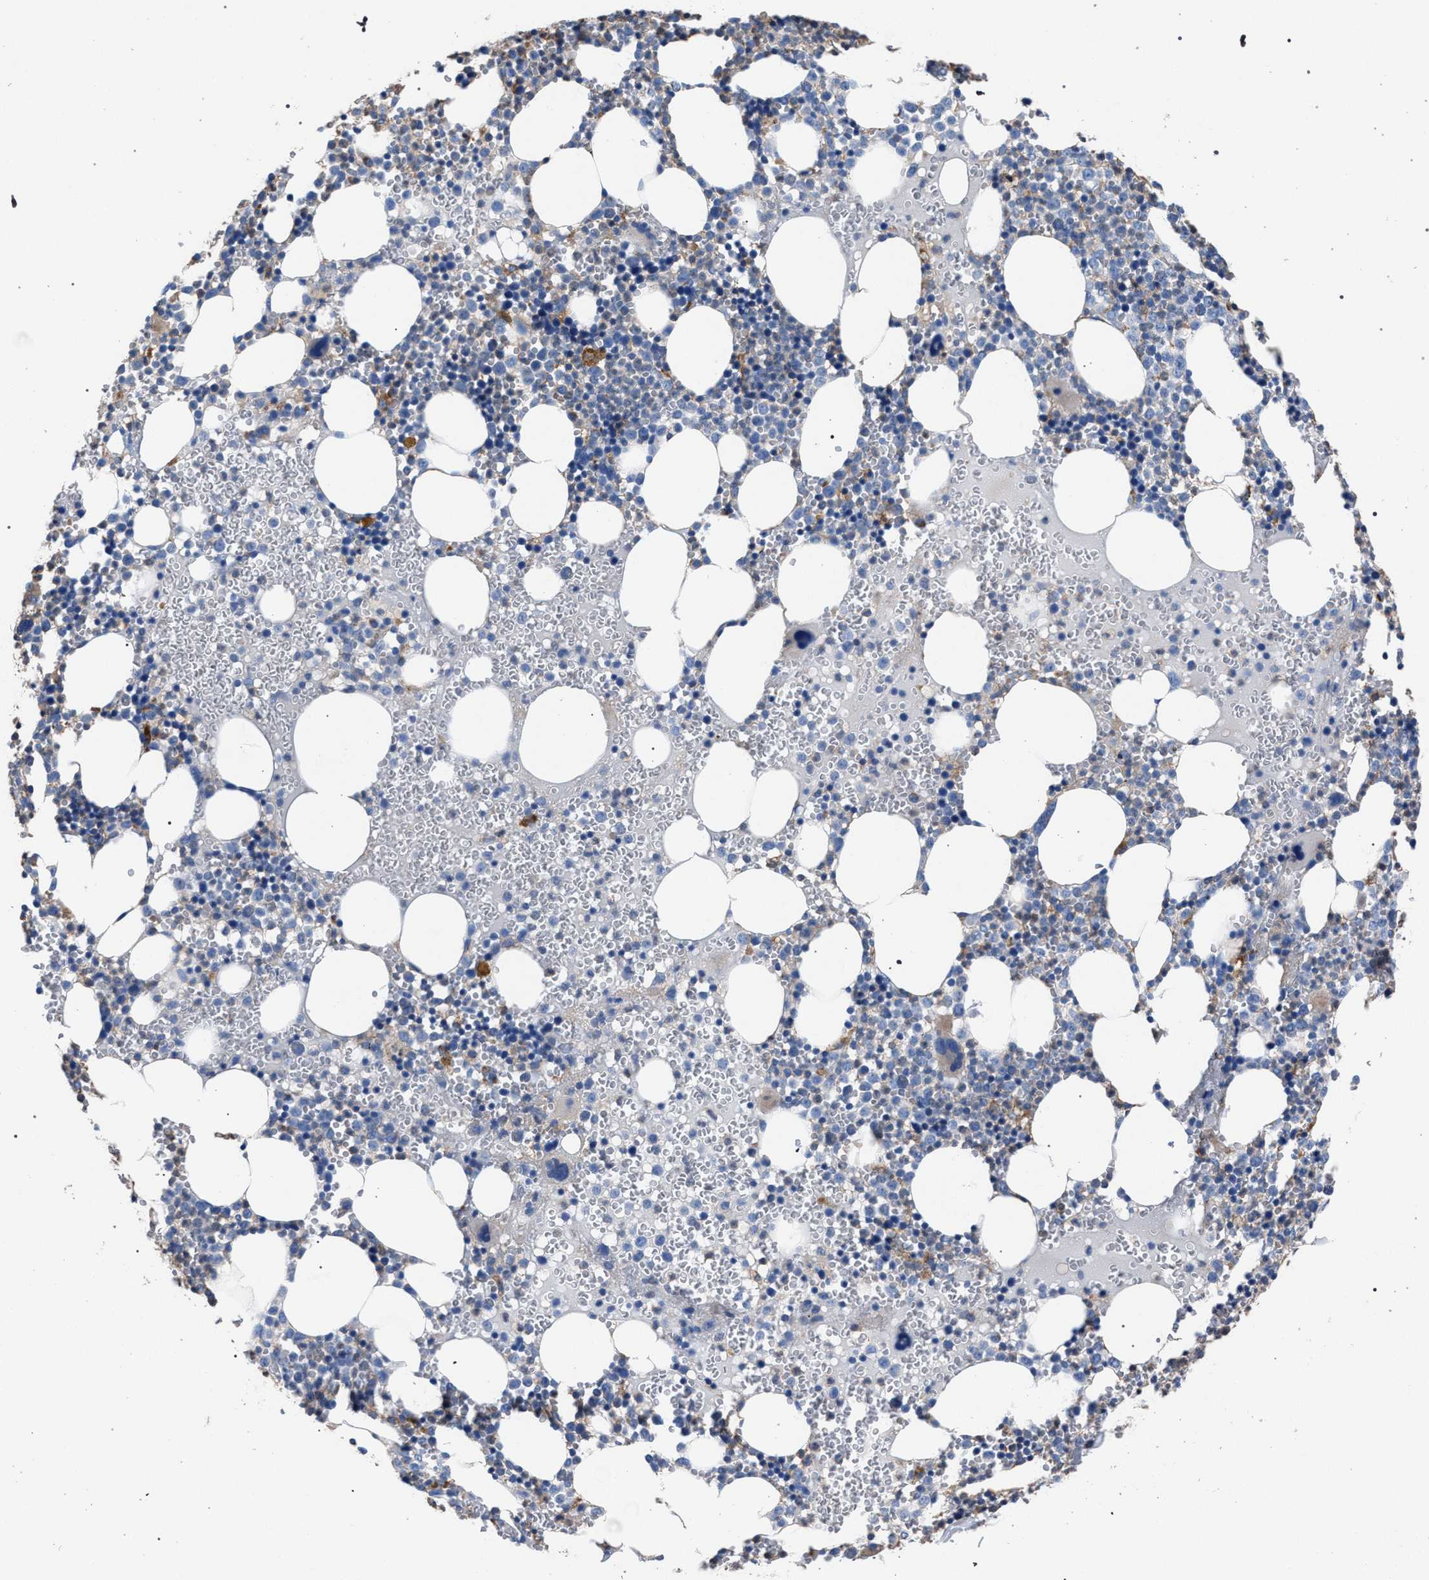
{"staining": {"intensity": "weak", "quantity": "<25%", "location": "cytoplasmic/membranous"}, "tissue": "bone marrow", "cell_type": "Hematopoietic cells", "image_type": "normal", "snomed": [{"axis": "morphology", "description": "Normal tissue, NOS"}, {"axis": "morphology", "description": "Inflammation, NOS"}, {"axis": "topography", "description": "Bone marrow"}], "caption": "DAB (3,3'-diaminobenzidine) immunohistochemical staining of benign bone marrow displays no significant staining in hematopoietic cells. (Stains: DAB (3,3'-diaminobenzidine) immunohistochemistry (IHC) with hematoxylin counter stain, Microscopy: brightfield microscopy at high magnification).", "gene": "ATP6V0A1", "patient": {"sex": "female", "age": 67}}